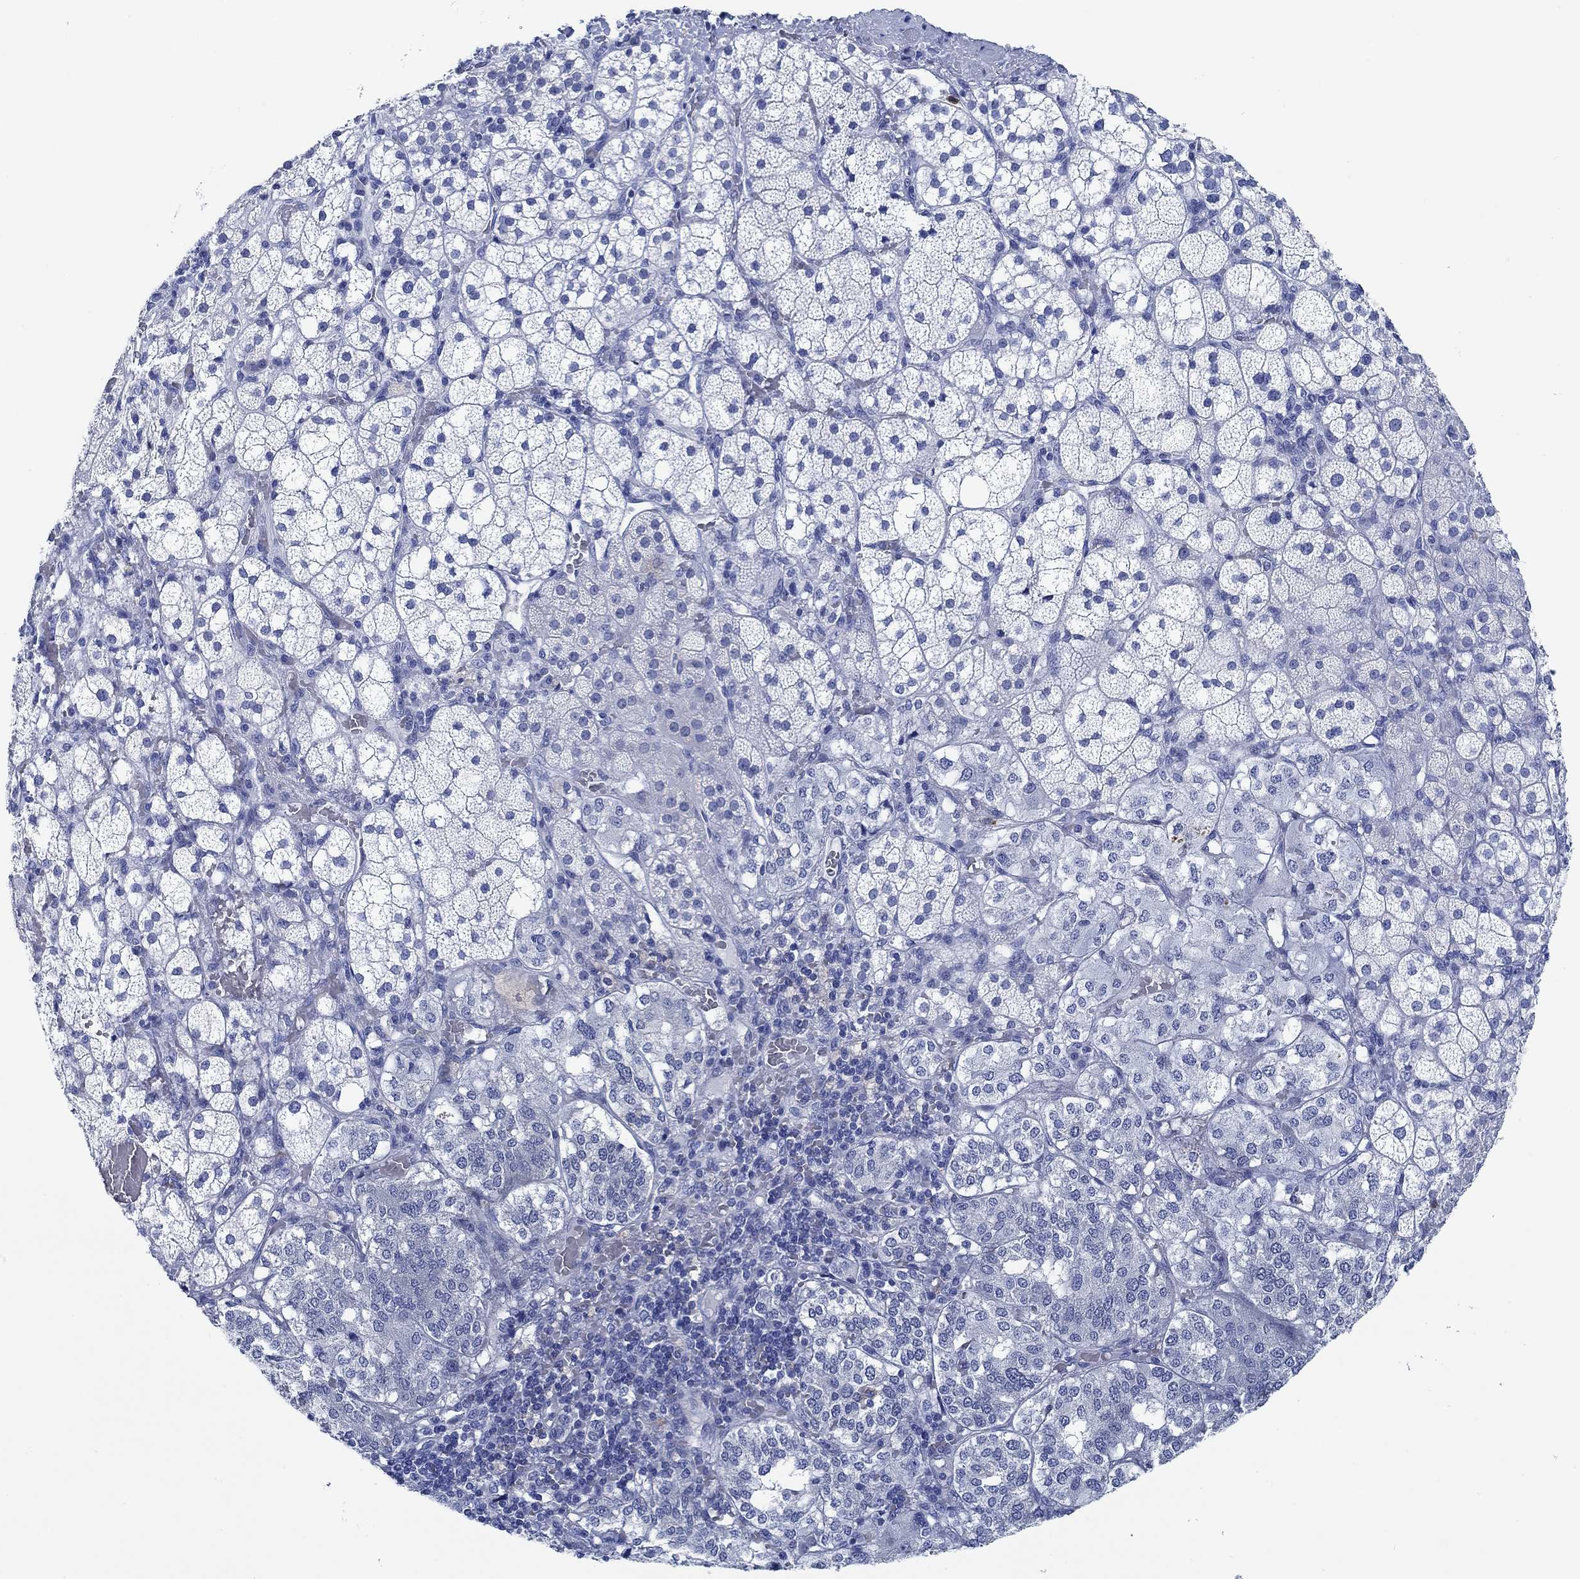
{"staining": {"intensity": "negative", "quantity": "none", "location": "none"}, "tissue": "adrenal gland", "cell_type": "Glandular cells", "image_type": "normal", "snomed": [{"axis": "morphology", "description": "Normal tissue, NOS"}, {"axis": "topography", "description": "Adrenal gland"}], "caption": "A photomicrograph of human adrenal gland is negative for staining in glandular cells.", "gene": "ZNF671", "patient": {"sex": "male", "age": 53}}